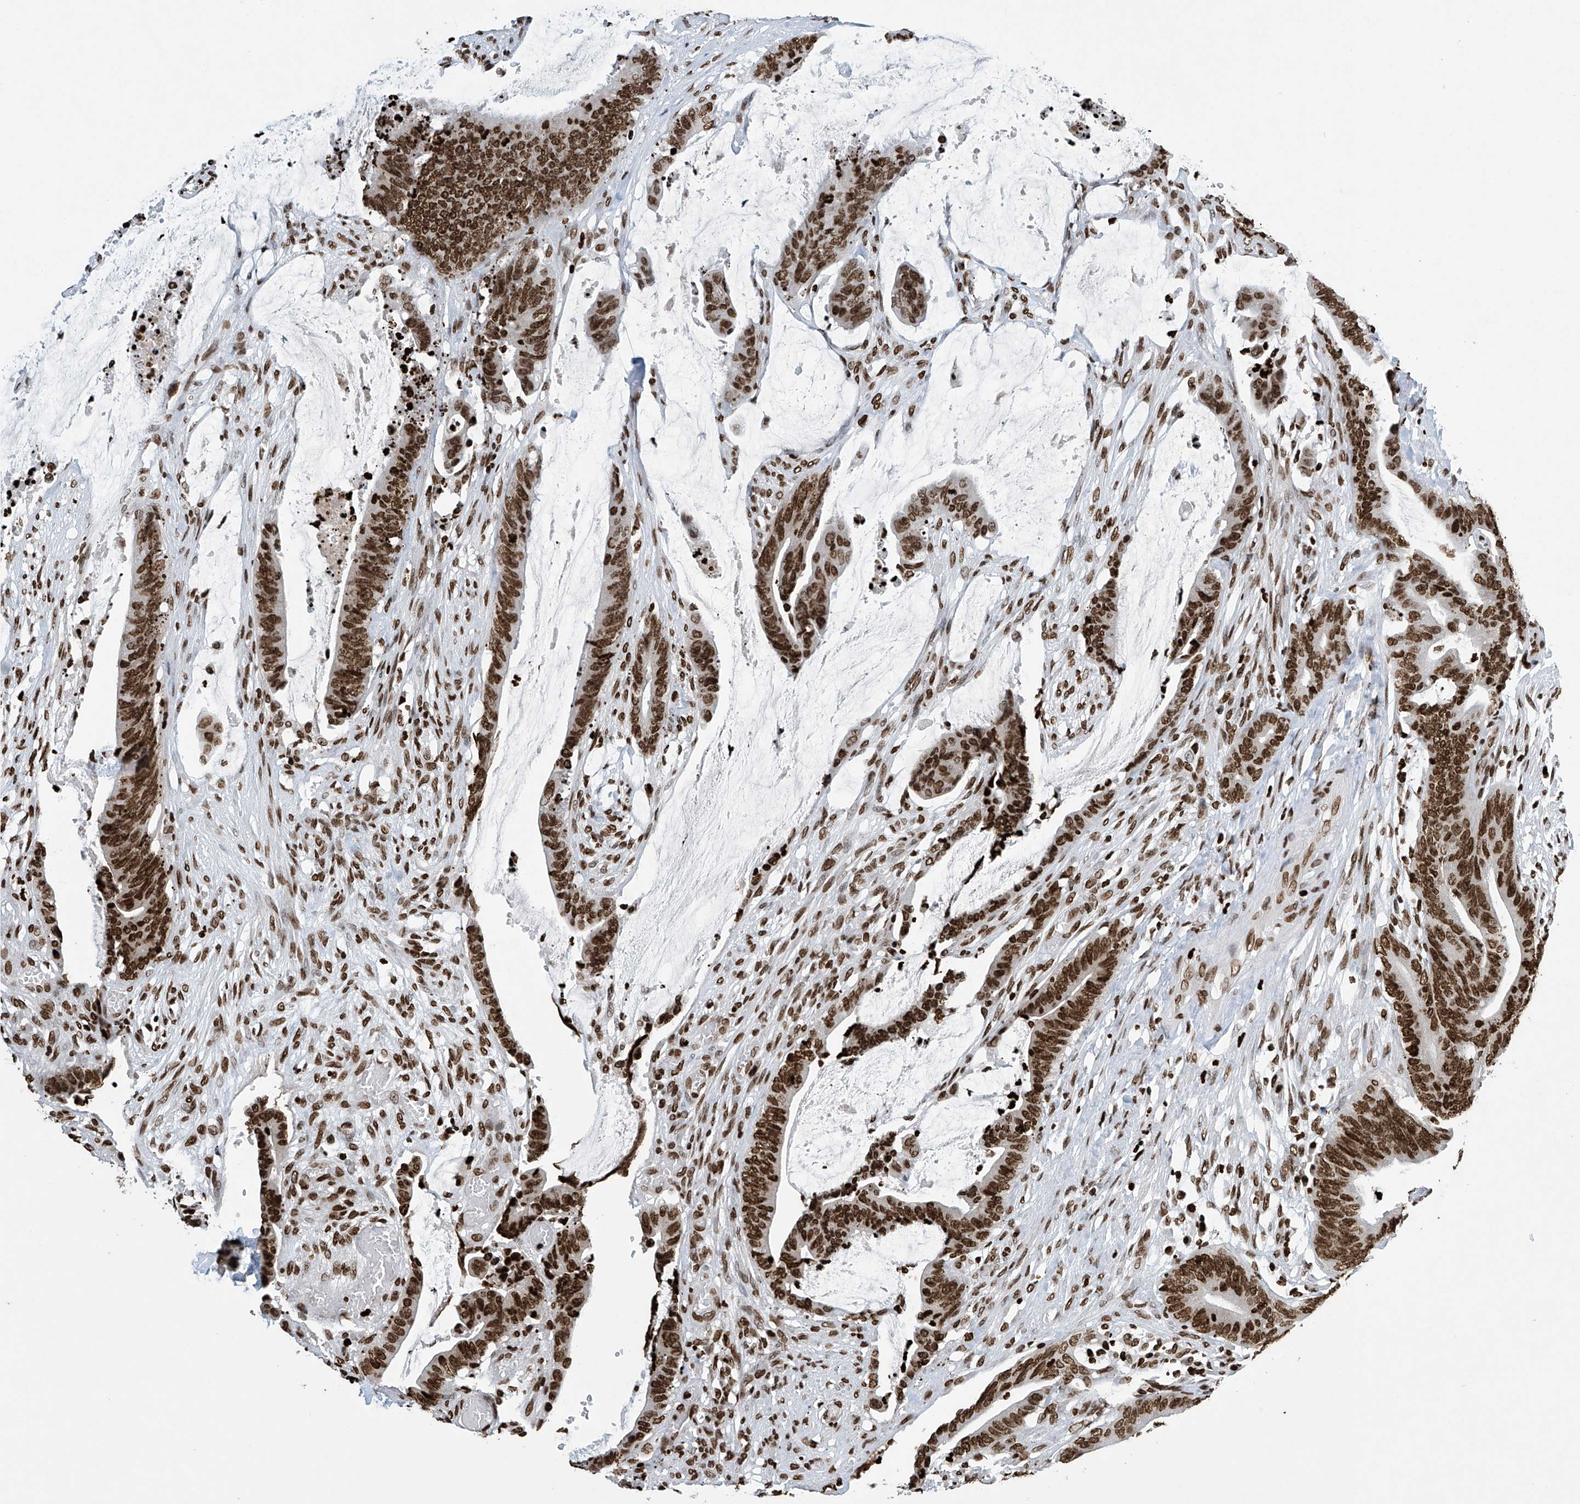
{"staining": {"intensity": "strong", "quantity": ">75%", "location": "nuclear"}, "tissue": "colorectal cancer", "cell_type": "Tumor cells", "image_type": "cancer", "snomed": [{"axis": "morphology", "description": "Adenocarcinoma, NOS"}, {"axis": "topography", "description": "Rectum"}], "caption": "An image showing strong nuclear positivity in about >75% of tumor cells in colorectal adenocarcinoma, as visualized by brown immunohistochemical staining.", "gene": "H4C16", "patient": {"sex": "female", "age": 66}}